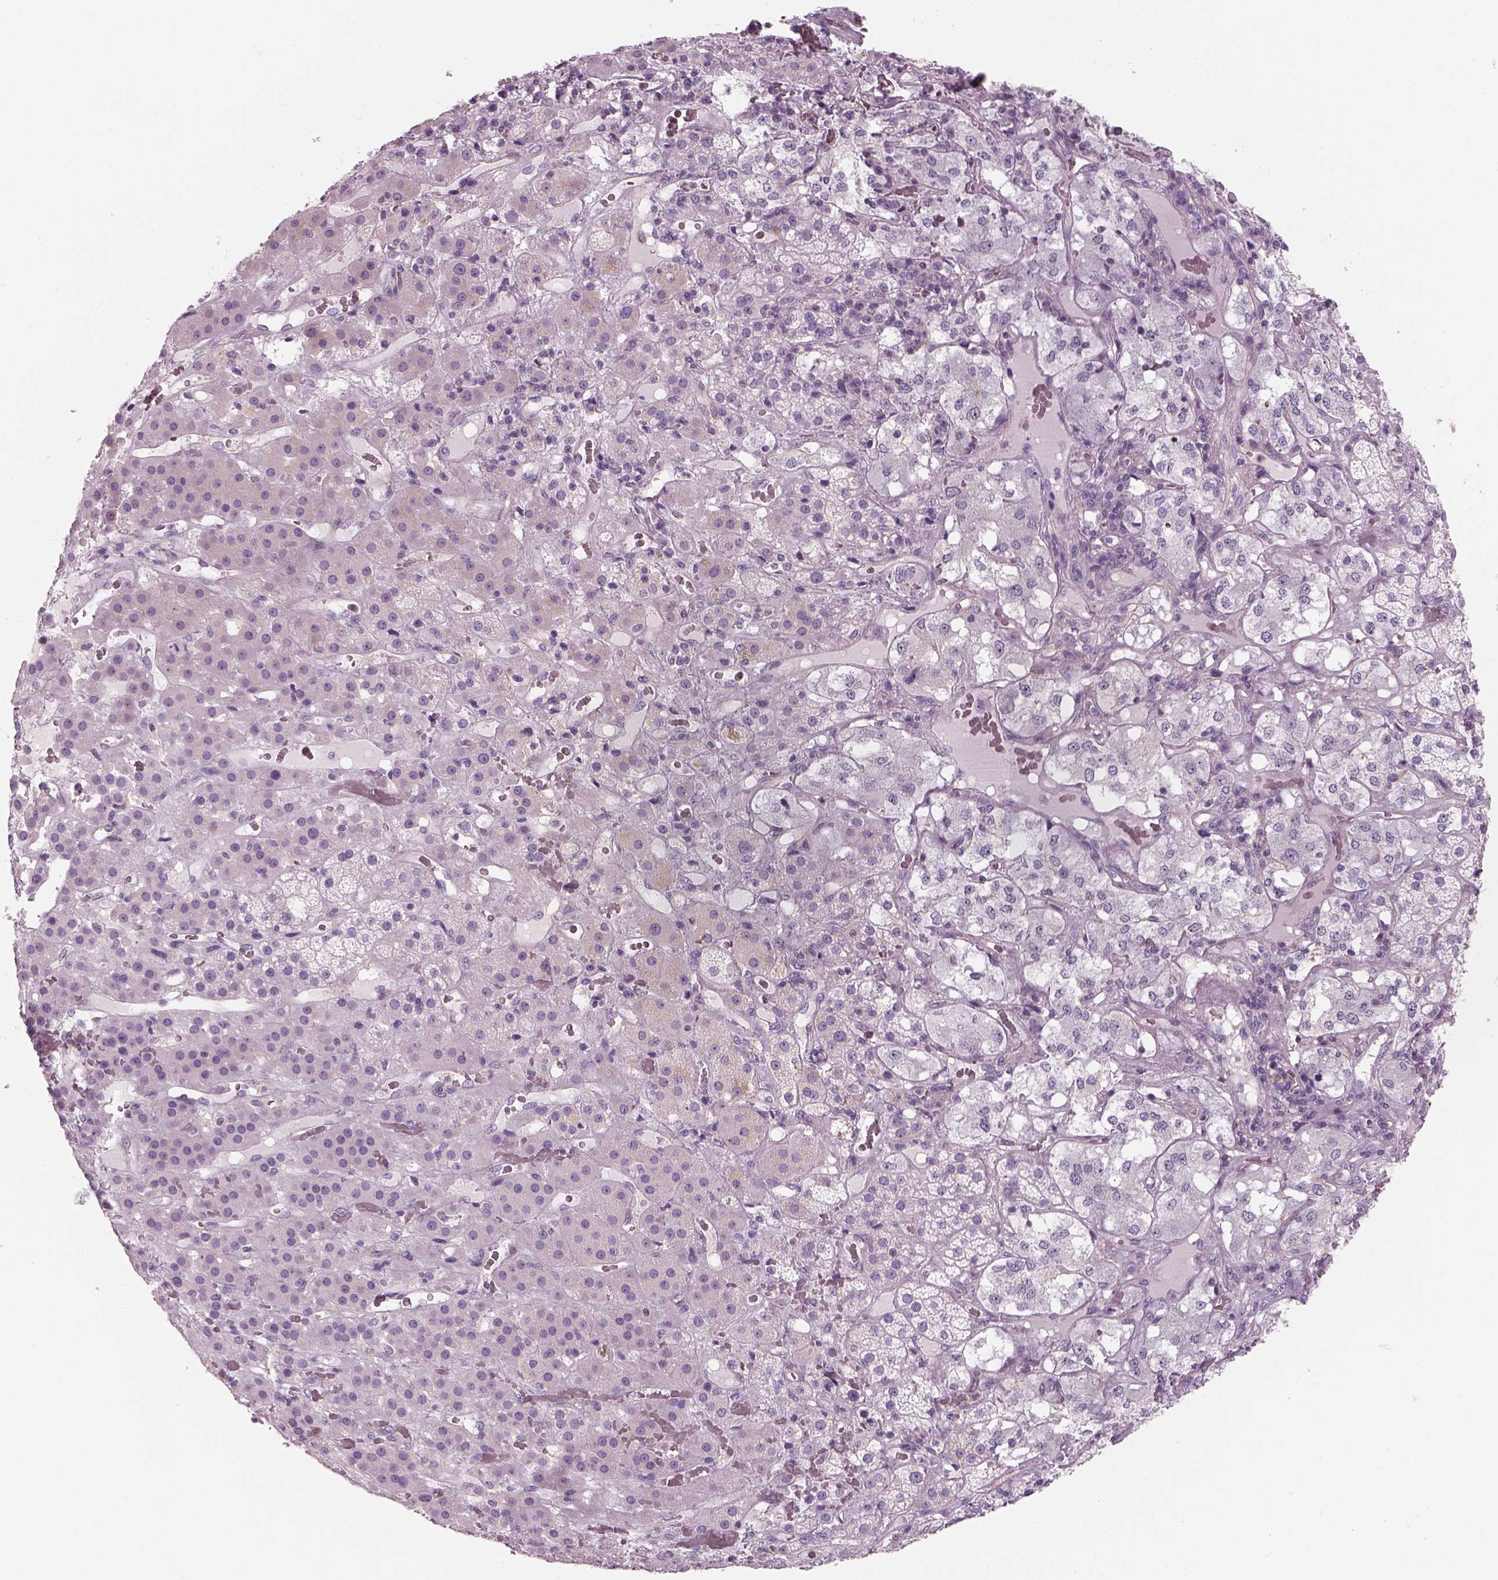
{"staining": {"intensity": "negative", "quantity": "none", "location": "none"}, "tissue": "adrenal gland", "cell_type": "Glandular cells", "image_type": "normal", "snomed": [{"axis": "morphology", "description": "Normal tissue, NOS"}, {"axis": "topography", "description": "Adrenal gland"}], "caption": "The immunohistochemistry (IHC) image has no significant positivity in glandular cells of adrenal gland.", "gene": "SLC1A7", "patient": {"sex": "male", "age": 57}}